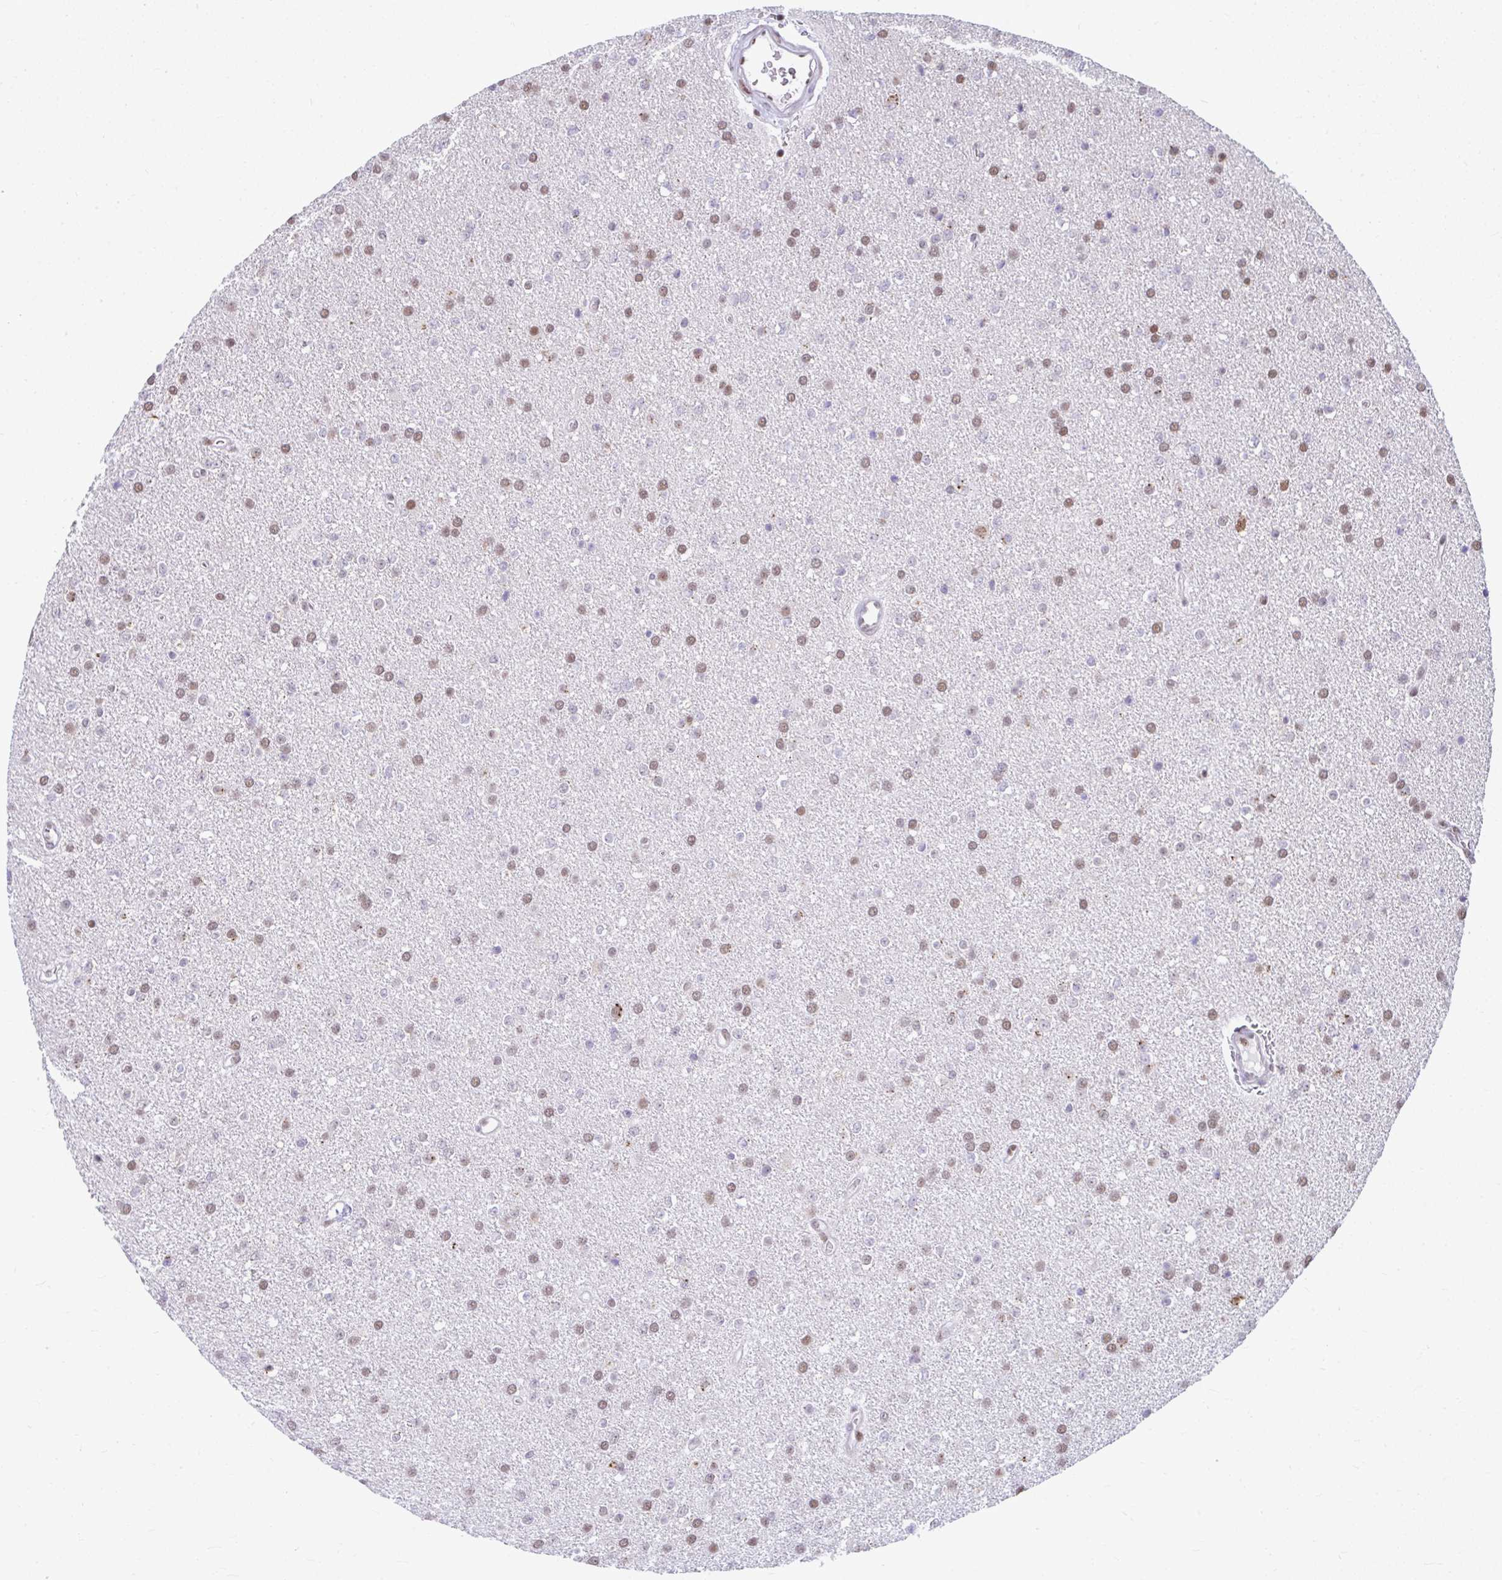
{"staining": {"intensity": "weak", "quantity": "25%-75%", "location": "nuclear"}, "tissue": "glioma", "cell_type": "Tumor cells", "image_type": "cancer", "snomed": [{"axis": "morphology", "description": "Glioma, malignant, Low grade"}, {"axis": "topography", "description": "Brain"}], "caption": "Immunohistochemical staining of human malignant low-grade glioma shows low levels of weak nuclear staining in about 25%-75% of tumor cells. (Stains: DAB (3,3'-diaminobenzidine) in brown, nuclei in blue, Microscopy: brightfield microscopy at high magnification).", "gene": "SLC35C2", "patient": {"sex": "female", "age": 34}}